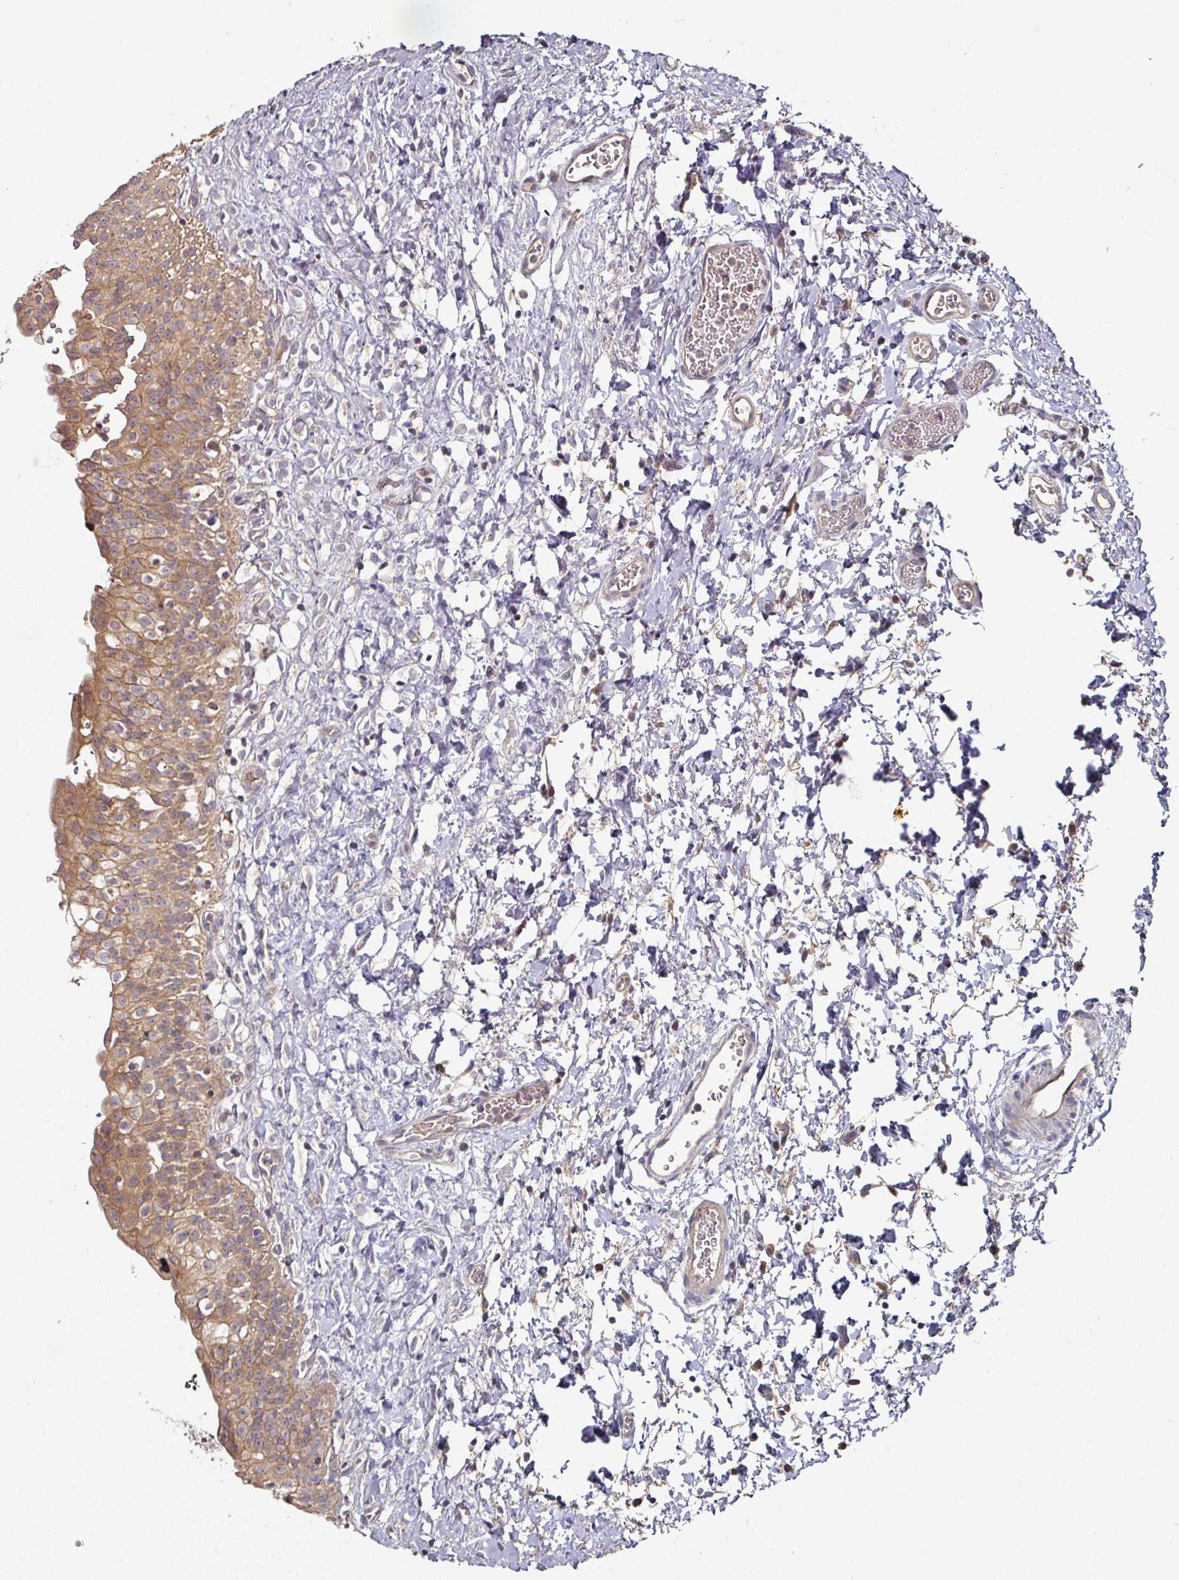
{"staining": {"intensity": "moderate", "quantity": ">75%", "location": "cytoplasmic/membranous"}, "tissue": "urinary bladder", "cell_type": "Urothelial cells", "image_type": "normal", "snomed": [{"axis": "morphology", "description": "Normal tissue, NOS"}, {"axis": "topography", "description": "Urinary bladder"}], "caption": "The photomicrograph reveals a brown stain indicating the presence of a protein in the cytoplasmic/membranous of urothelial cells in urinary bladder.", "gene": "DNAJC7", "patient": {"sex": "male", "age": 51}}